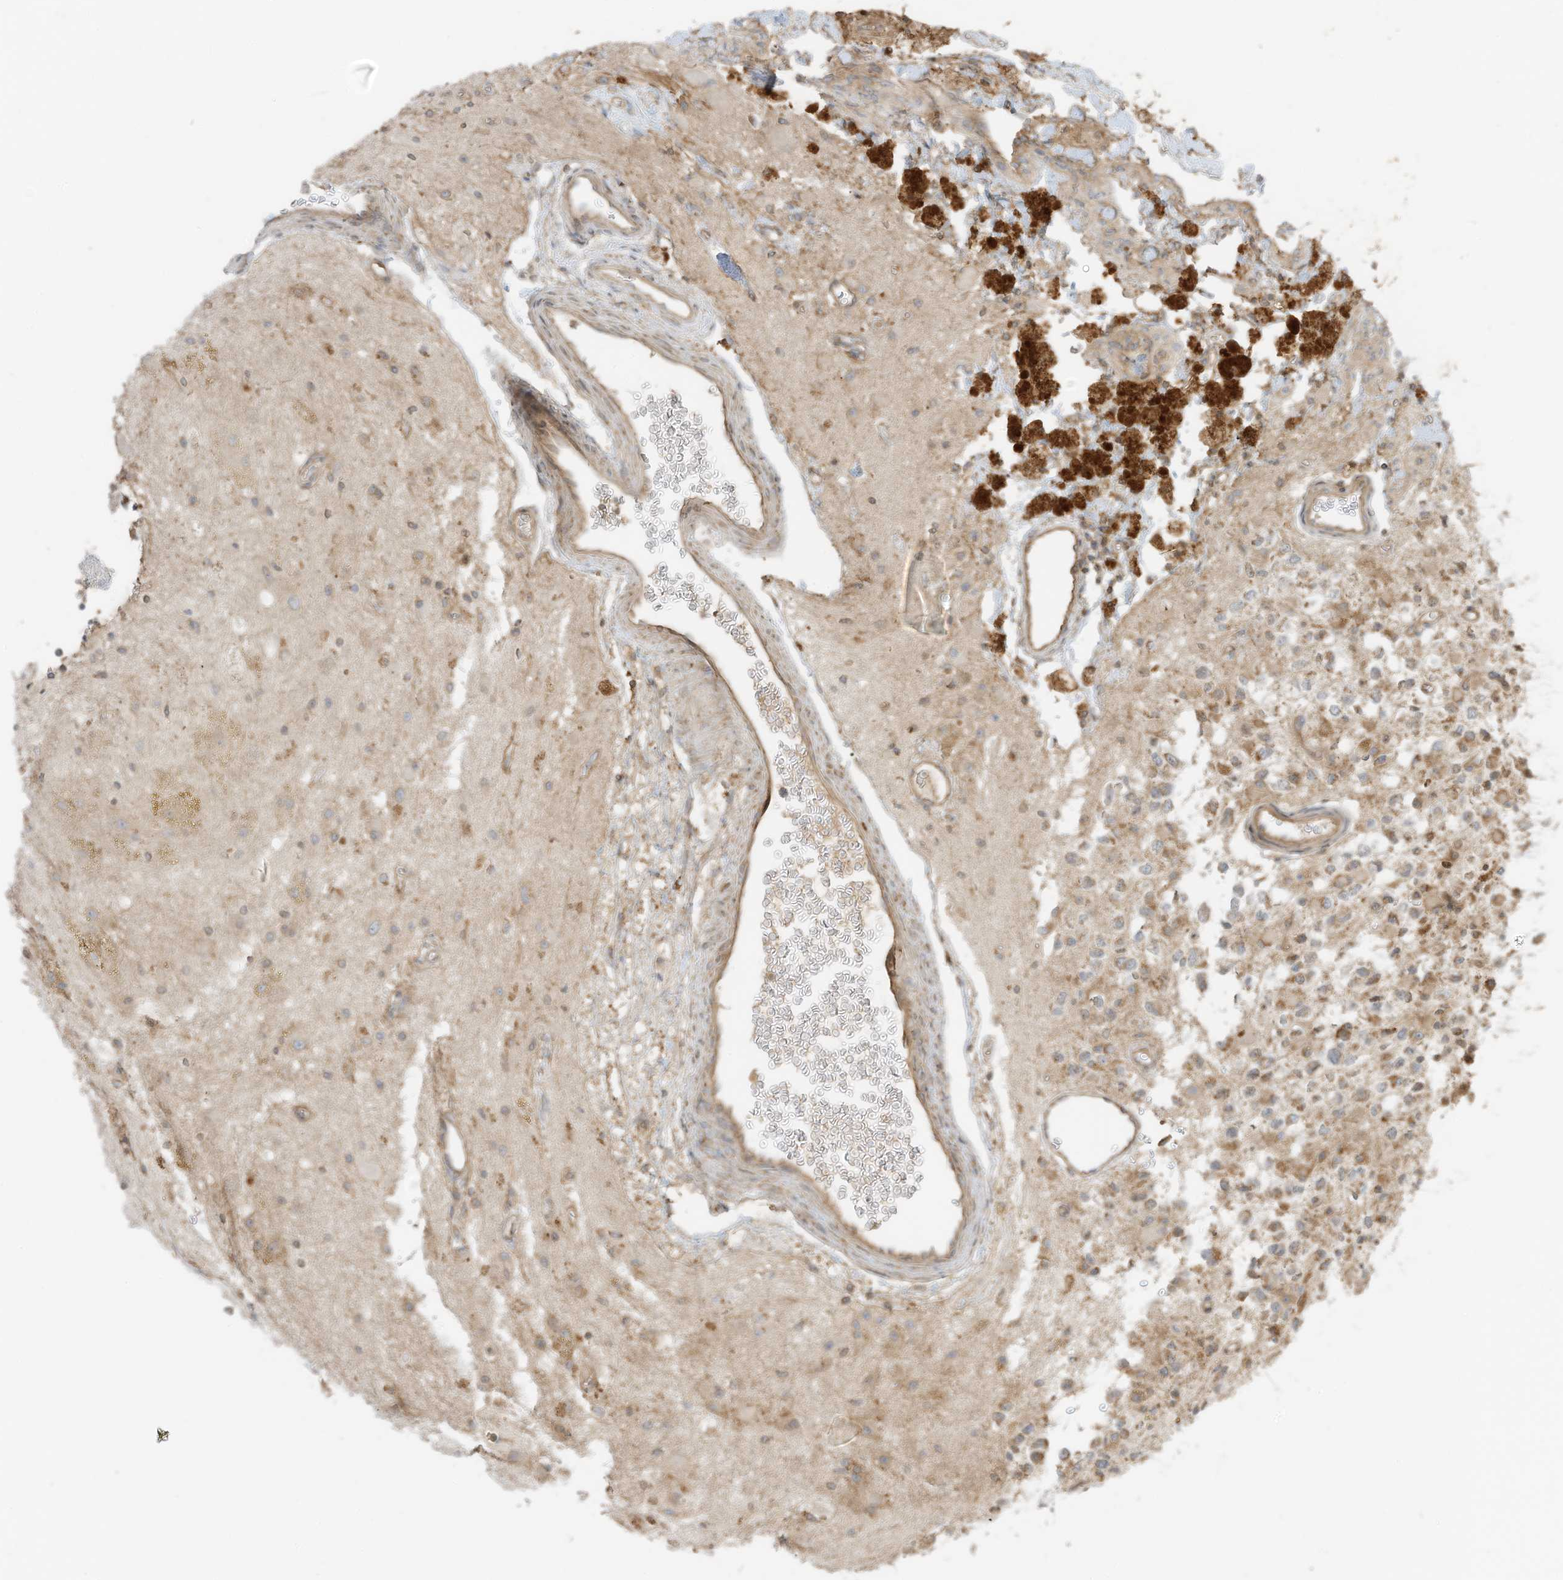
{"staining": {"intensity": "moderate", "quantity": "<25%", "location": "cytoplasmic/membranous"}, "tissue": "glioma", "cell_type": "Tumor cells", "image_type": "cancer", "snomed": [{"axis": "morphology", "description": "Glioma, malignant, High grade"}, {"axis": "topography", "description": "Brain"}], "caption": "Moderate cytoplasmic/membranous positivity for a protein is seen in approximately <25% of tumor cells of malignant glioma (high-grade) using immunohistochemistry.", "gene": "SLC25A12", "patient": {"sex": "male", "age": 34}}